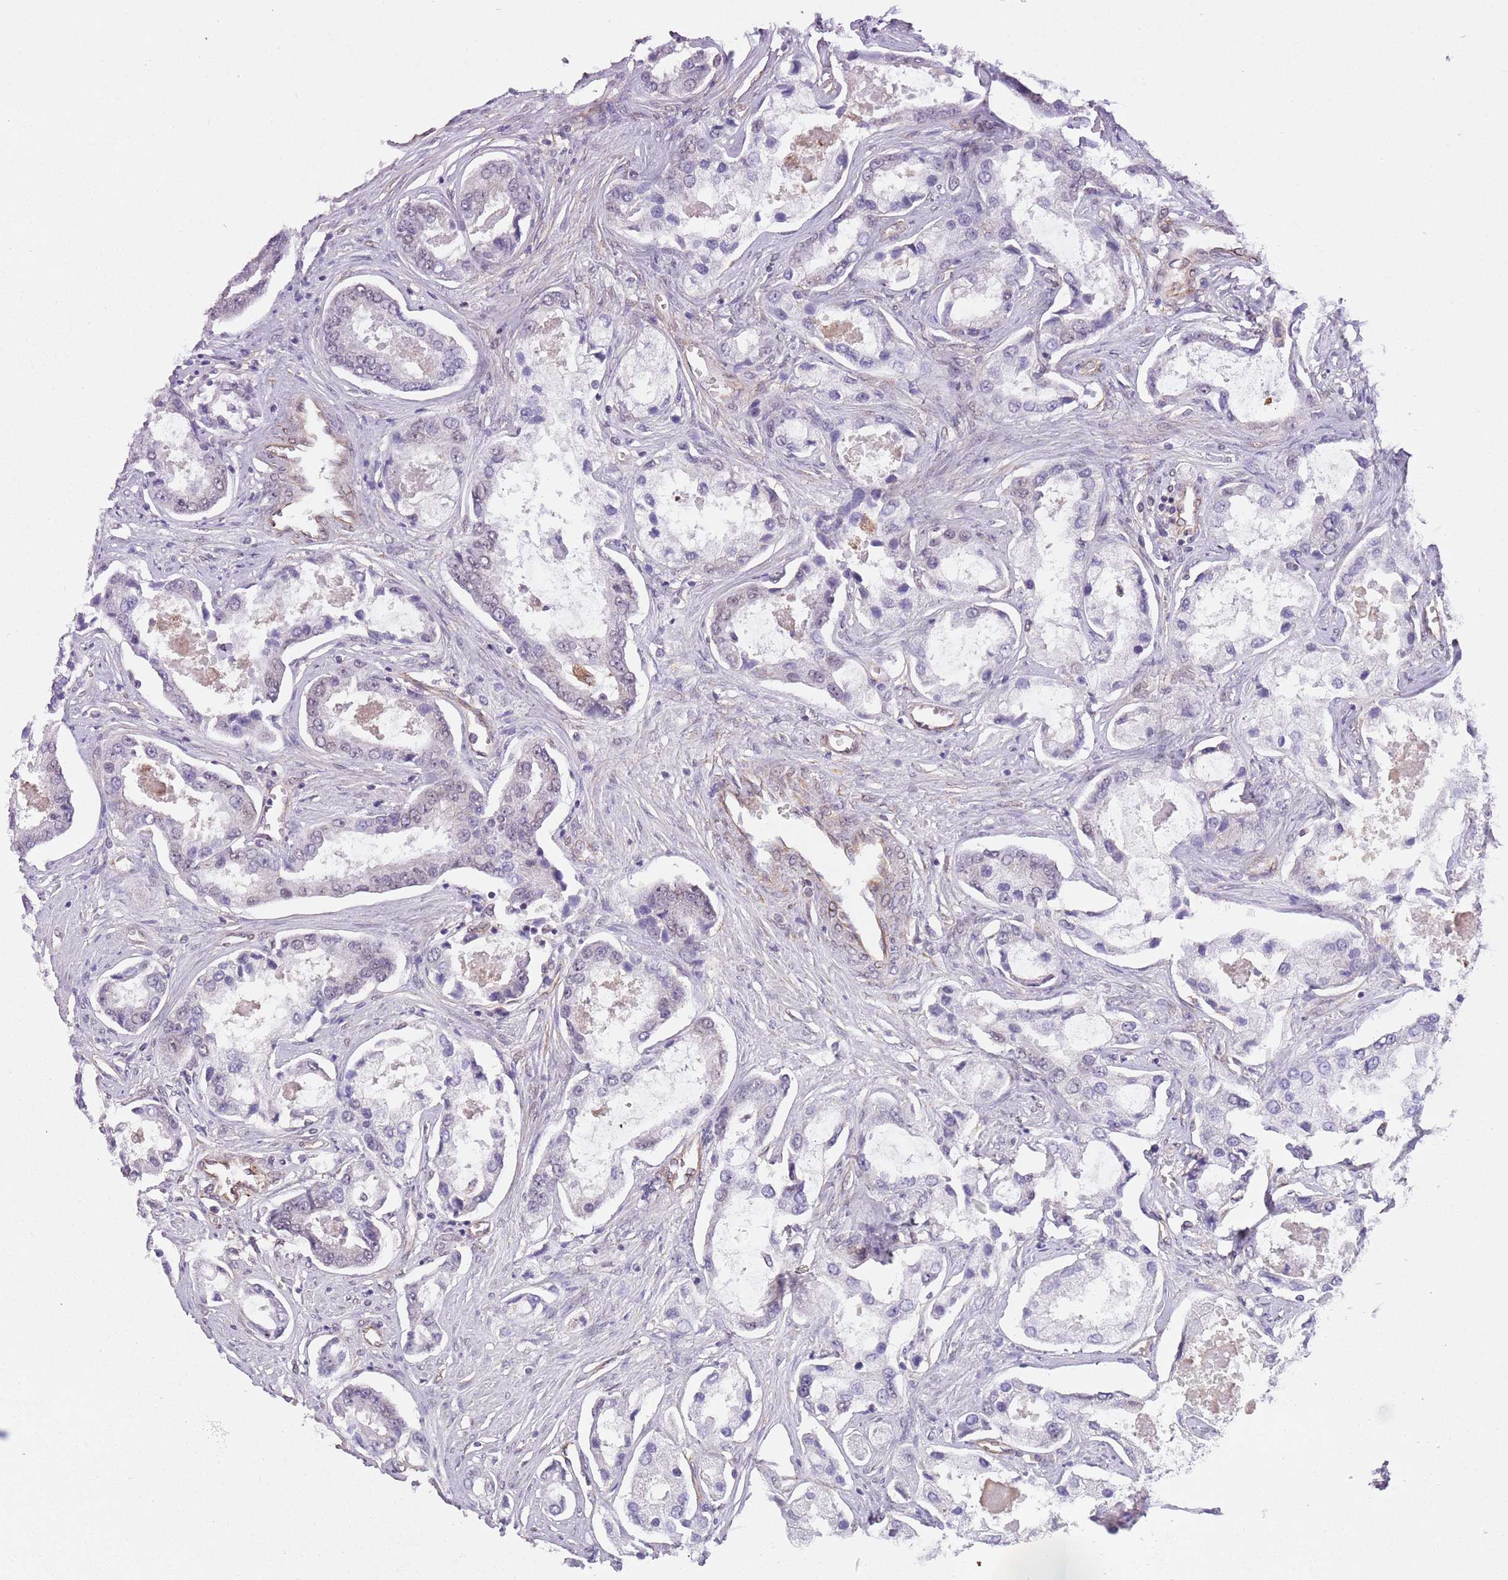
{"staining": {"intensity": "negative", "quantity": "none", "location": "none"}, "tissue": "prostate cancer", "cell_type": "Tumor cells", "image_type": "cancer", "snomed": [{"axis": "morphology", "description": "Adenocarcinoma, Low grade"}, {"axis": "topography", "description": "Prostate"}], "caption": "The immunohistochemistry (IHC) histopathology image has no significant staining in tumor cells of adenocarcinoma (low-grade) (prostate) tissue.", "gene": "CREBZF", "patient": {"sex": "male", "age": 68}}